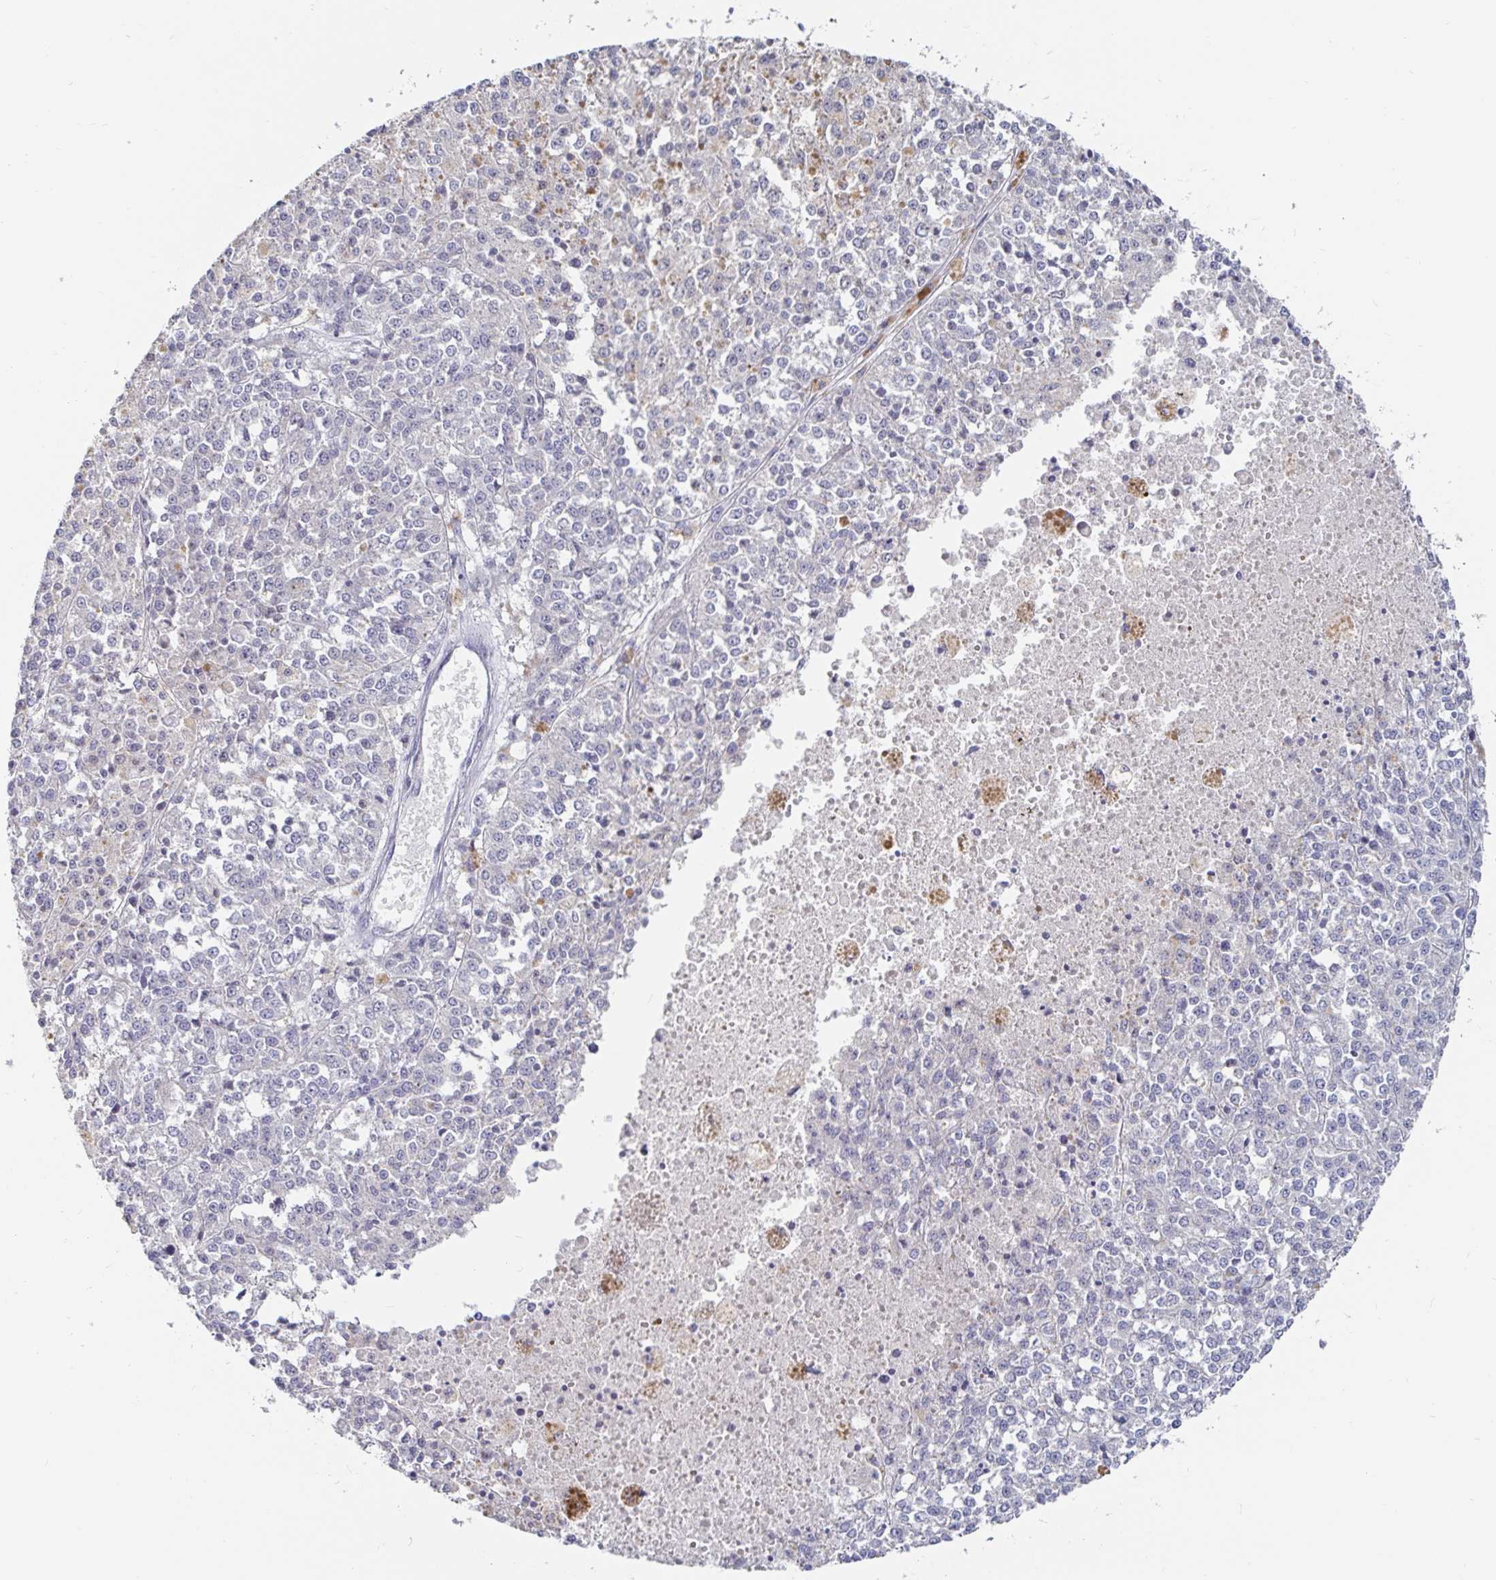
{"staining": {"intensity": "negative", "quantity": "none", "location": "none"}, "tissue": "melanoma", "cell_type": "Tumor cells", "image_type": "cancer", "snomed": [{"axis": "morphology", "description": "Malignant melanoma, Metastatic site"}, {"axis": "topography", "description": "Lymph node"}], "caption": "Tumor cells show no significant protein positivity in melanoma.", "gene": "SPPL3", "patient": {"sex": "female", "age": 64}}